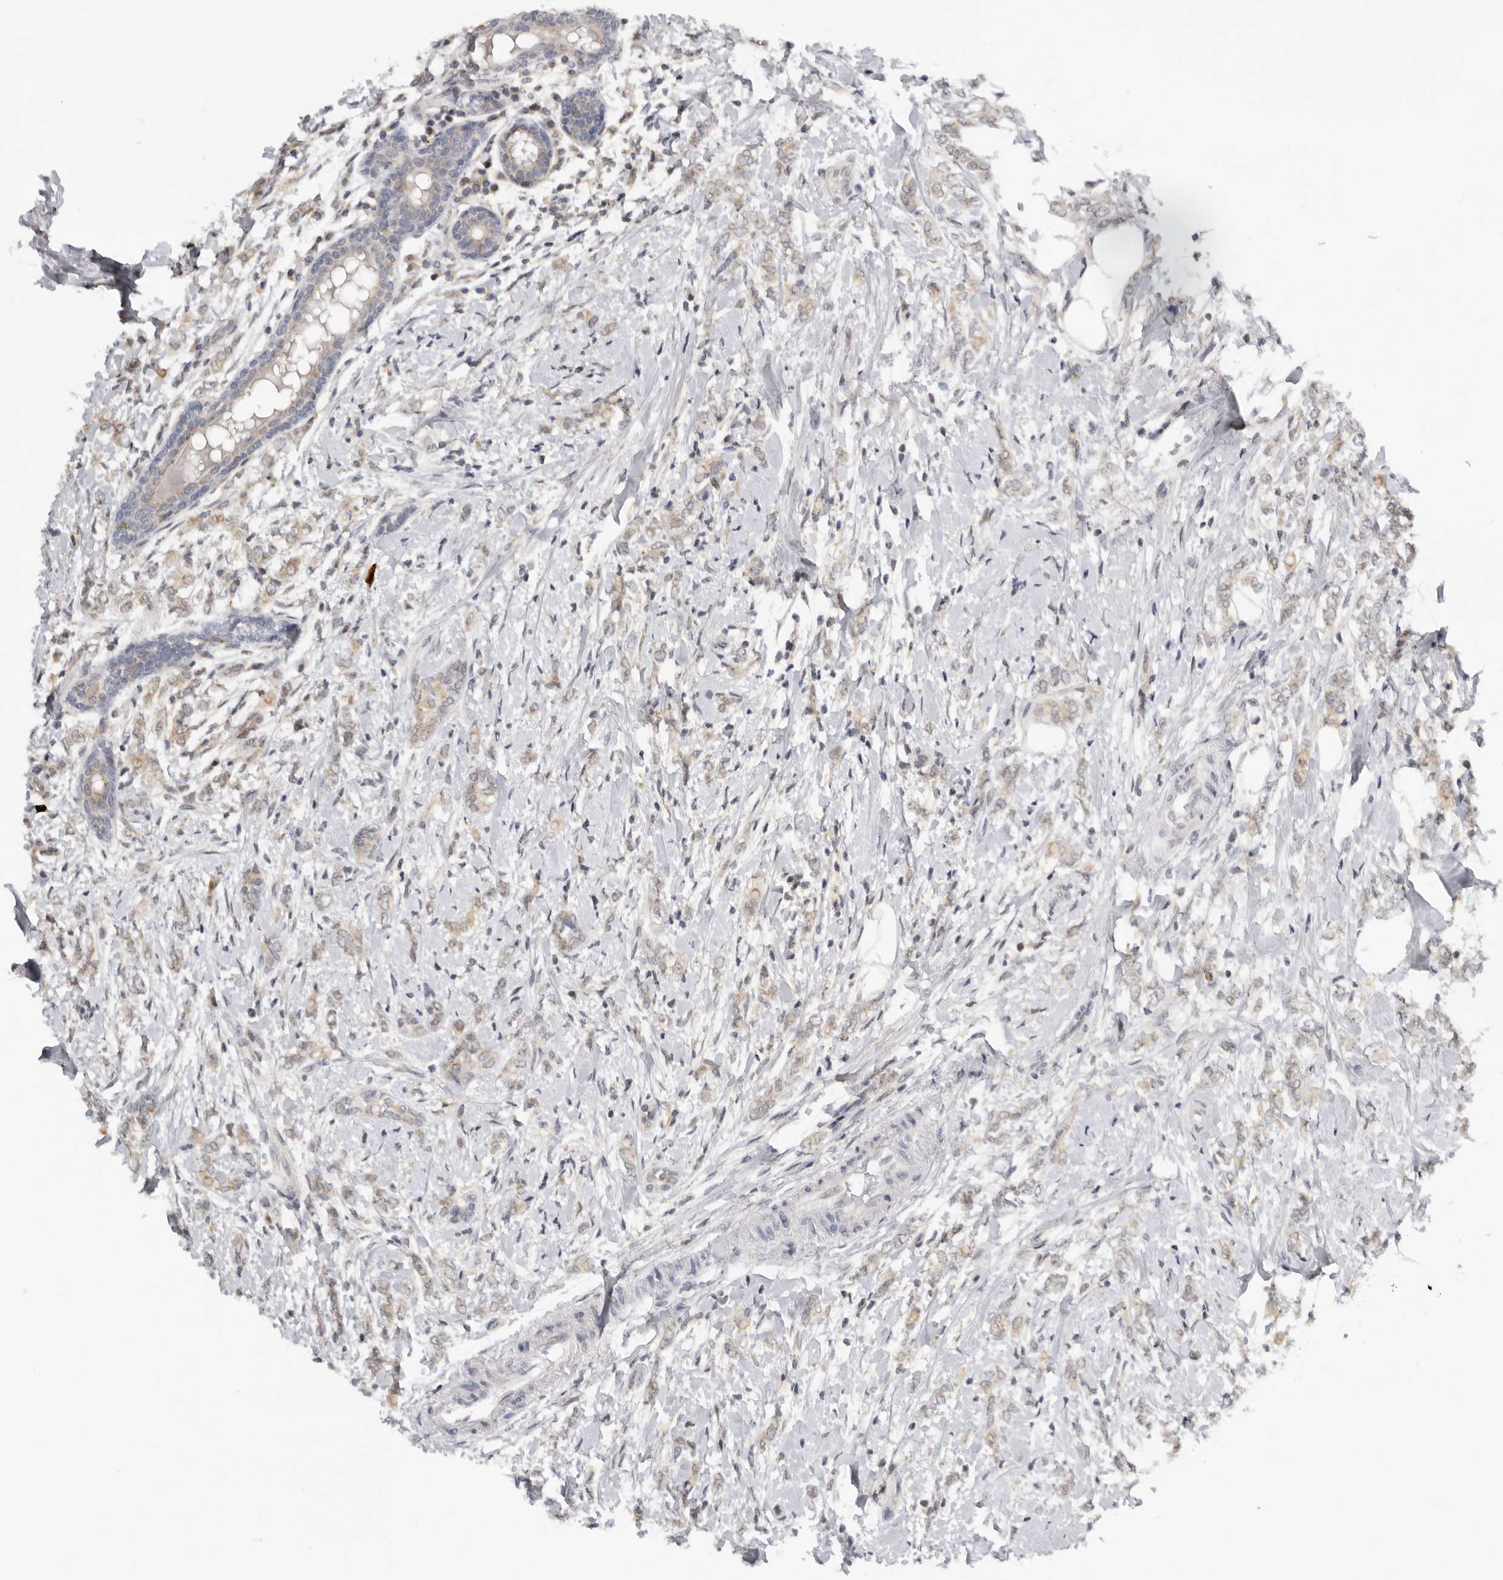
{"staining": {"intensity": "negative", "quantity": "none", "location": "none"}, "tissue": "breast cancer", "cell_type": "Tumor cells", "image_type": "cancer", "snomed": [{"axis": "morphology", "description": "Normal tissue, NOS"}, {"axis": "morphology", "description": "Lobular carcinoma"}, {"axis": "topography", "description": "Breast"}], "caption": "The micrograph displays no significant expression in tumor cells of breast cancer (lobular carcinoma).", "gene": "KIF2B", "patient": {"sex": "female", "age": 47}}